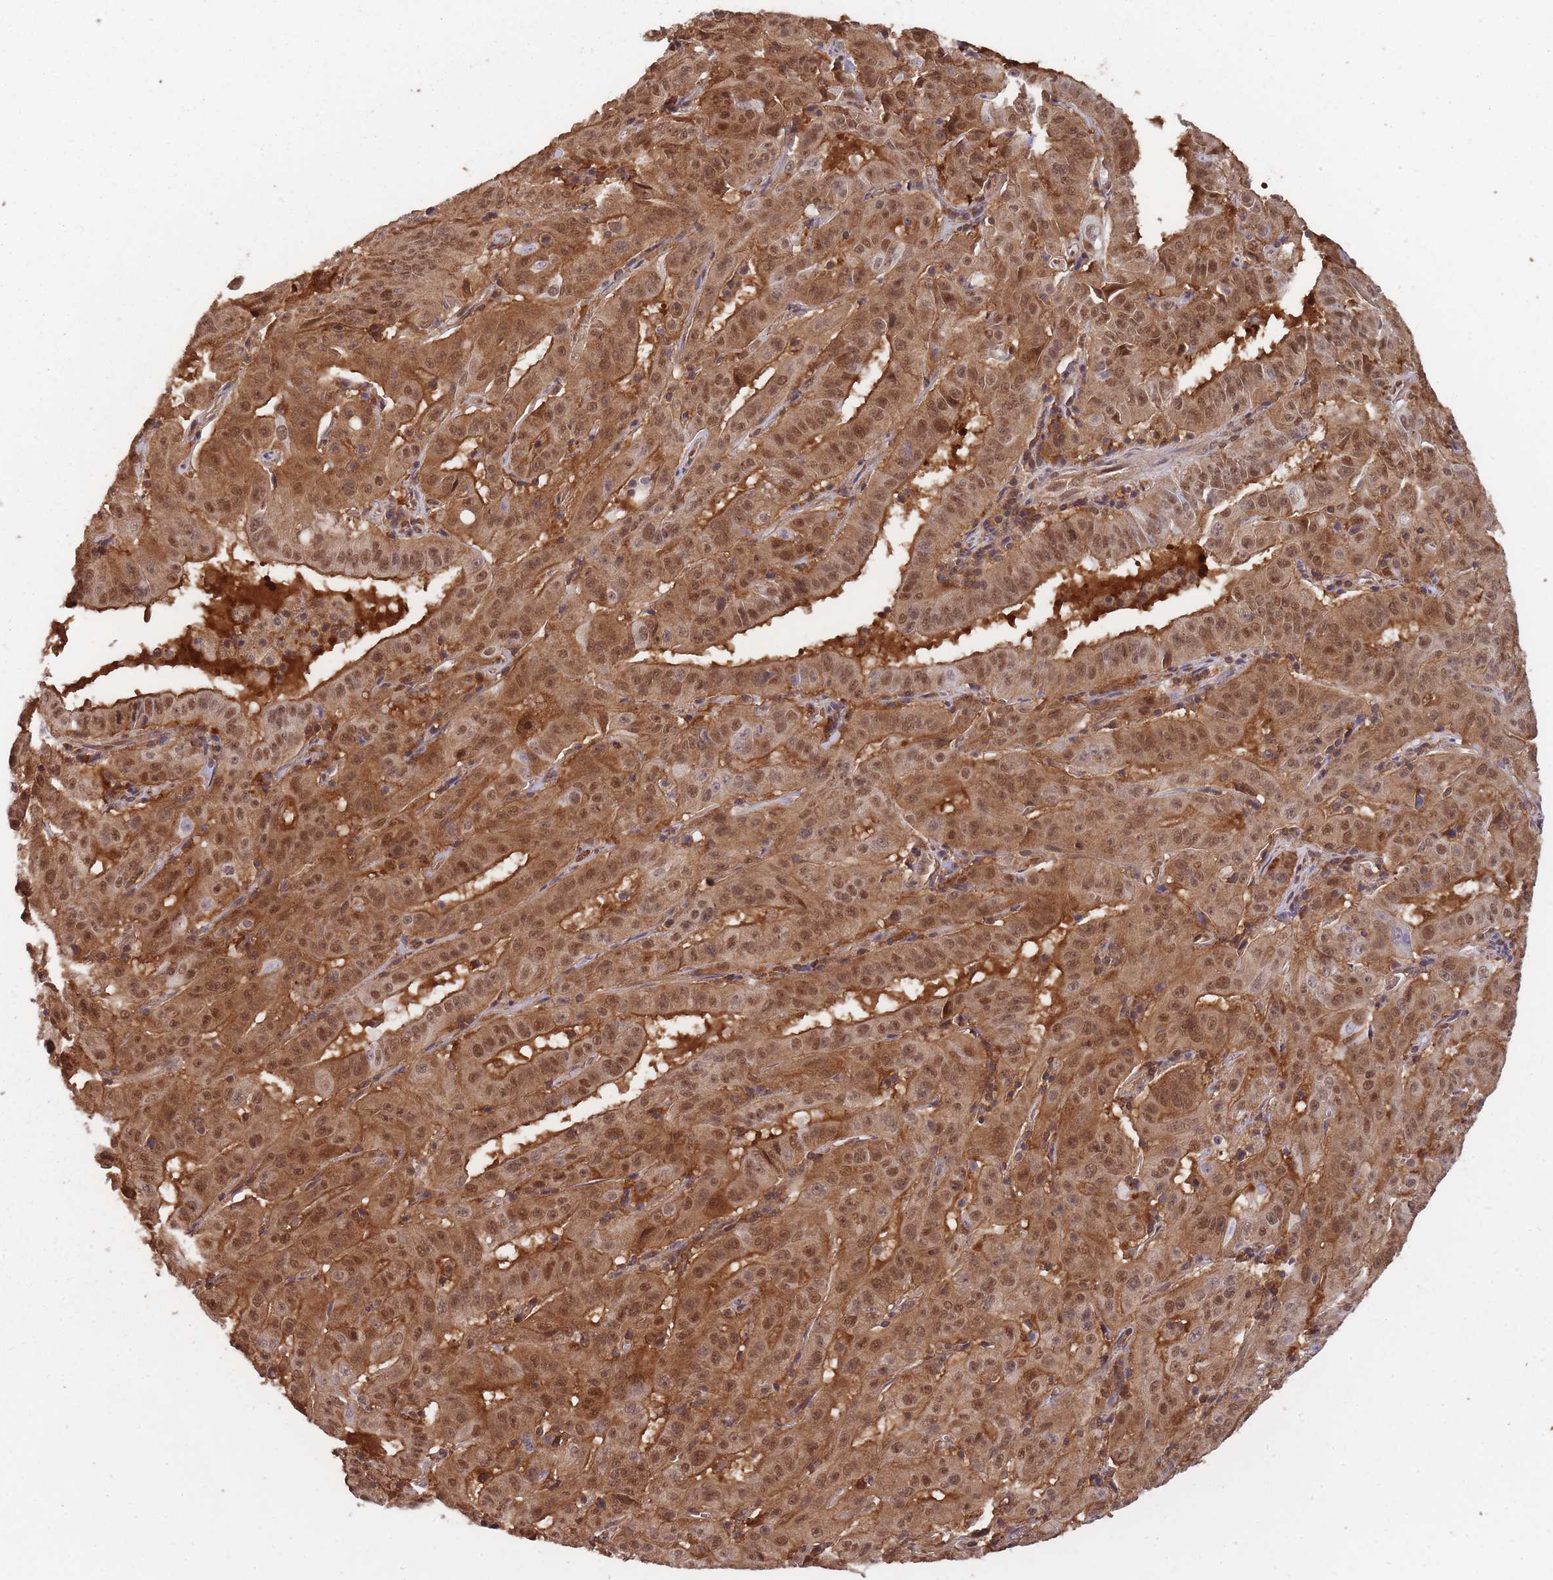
{"staining": {"intensity": "moderate", "quantity": ">75%", "location": "cytoplasmic/membranous,nuclear"}, "tissue": "pancreatic cancer", "cell_type": "Tumor cells", "image_type": "cancer", "snomed": [{"axis": "morphology", "description": "Adenocarcinoma, NOS"}, {"axis": "topography", "description": "Pancreas"}], "caption": "Pancreatic cancer stained with a protein marker shows moderate staining in tumor cells.", "gene": "PPP6R3", "patient": {"sex": "male", "age": 63}}